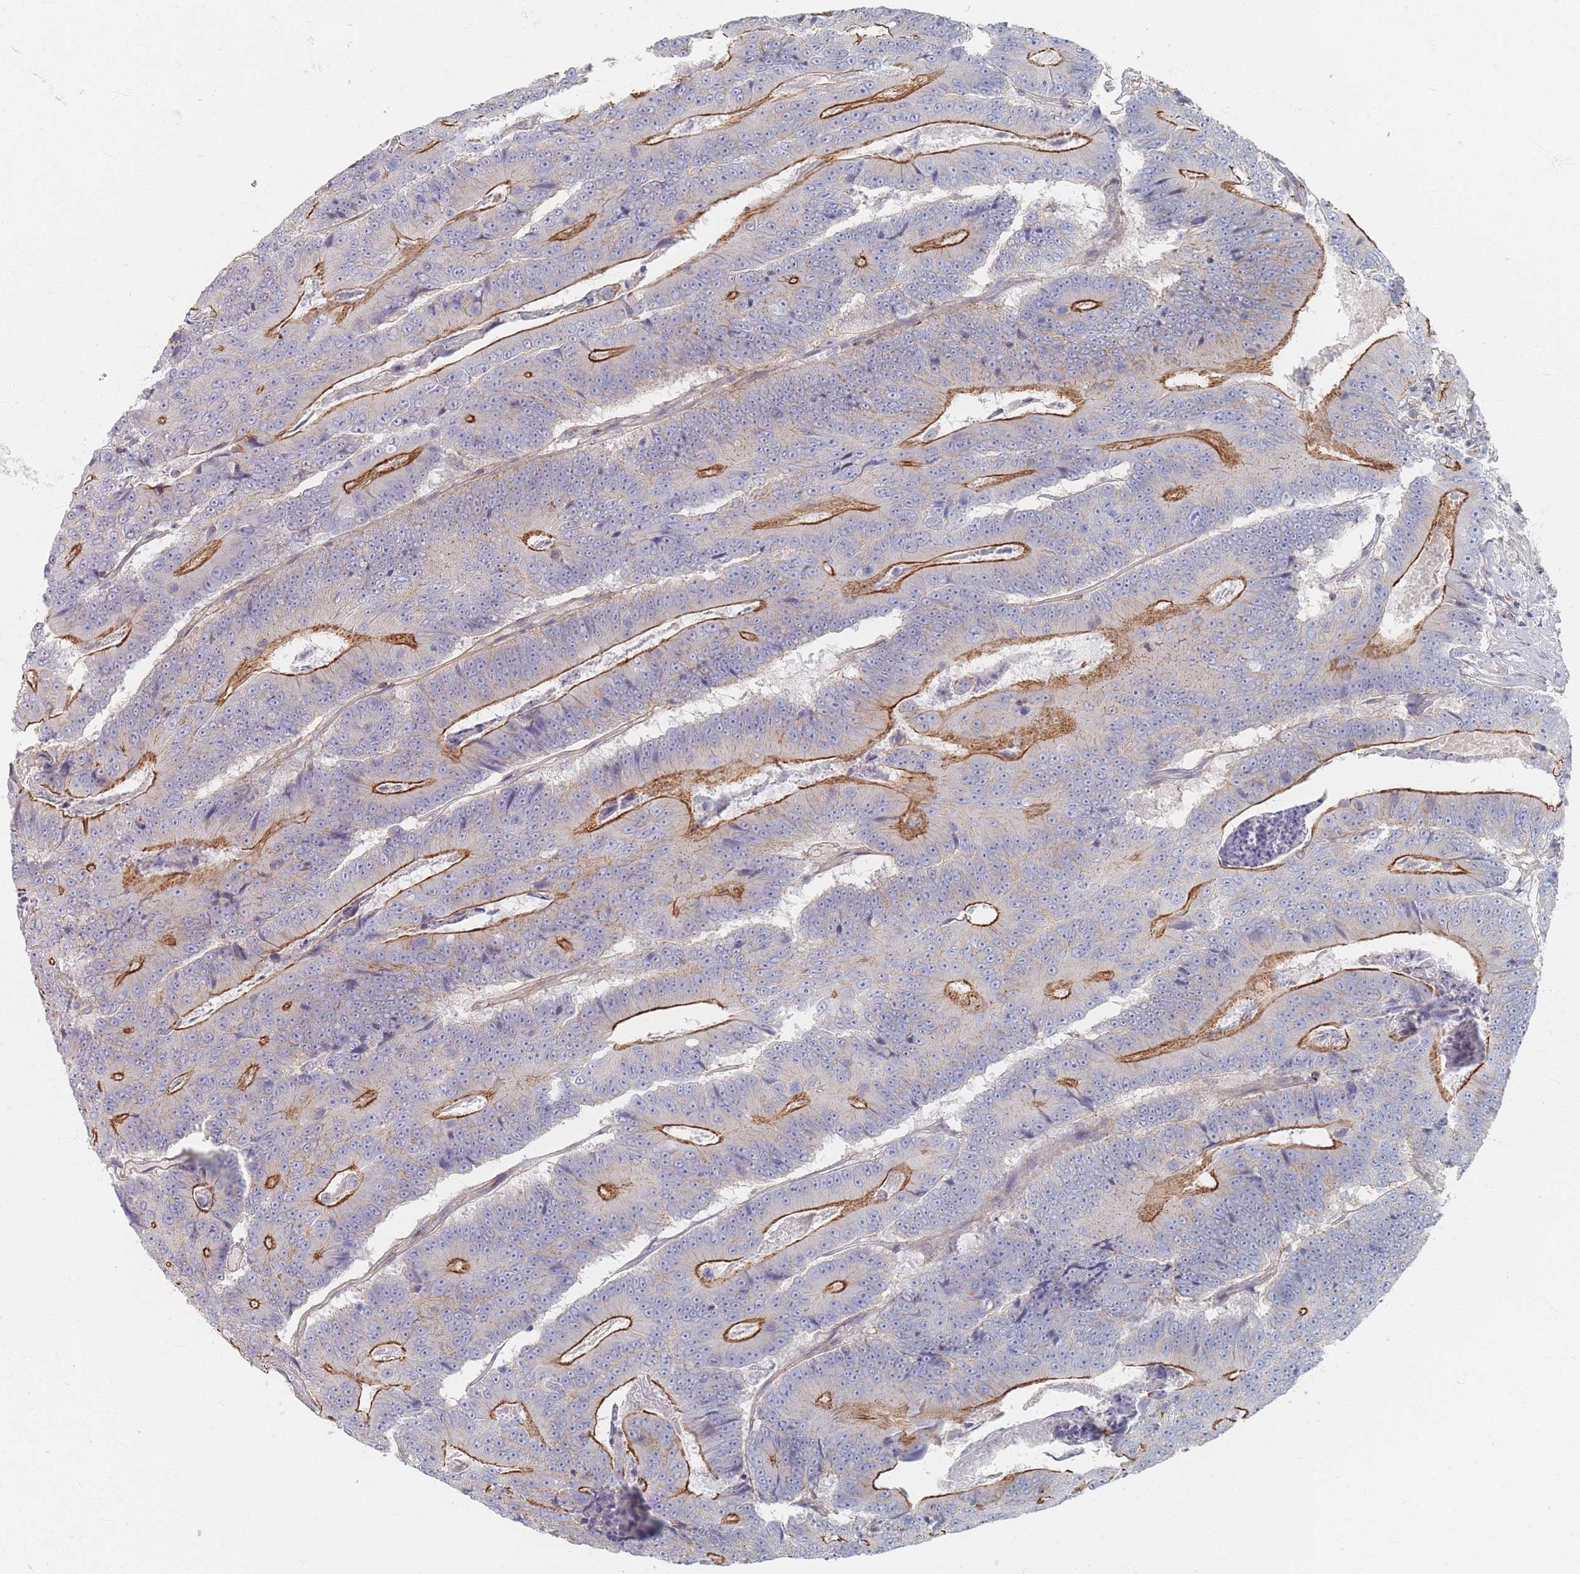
{"staining": {"intensity": "moderate", "quantity": "25%-75%", "location": "cytoplasmic/membranous"}, "tissue": "colorectal cancer", "cell_type": "Tumor cells", "image_type": "cancer", "snomed": [{"axis": "morphology", "description": "Adenocarcinoma, NOS"}, {"axis": "topography", "description": "Colon"}], "caption": "Adenocarcinoma (colorectal) stained with a protein marker exhibits moderate staining in tumor cells.", "gene": "GNB1", "patient": {"sex": "male", "age": 83}}